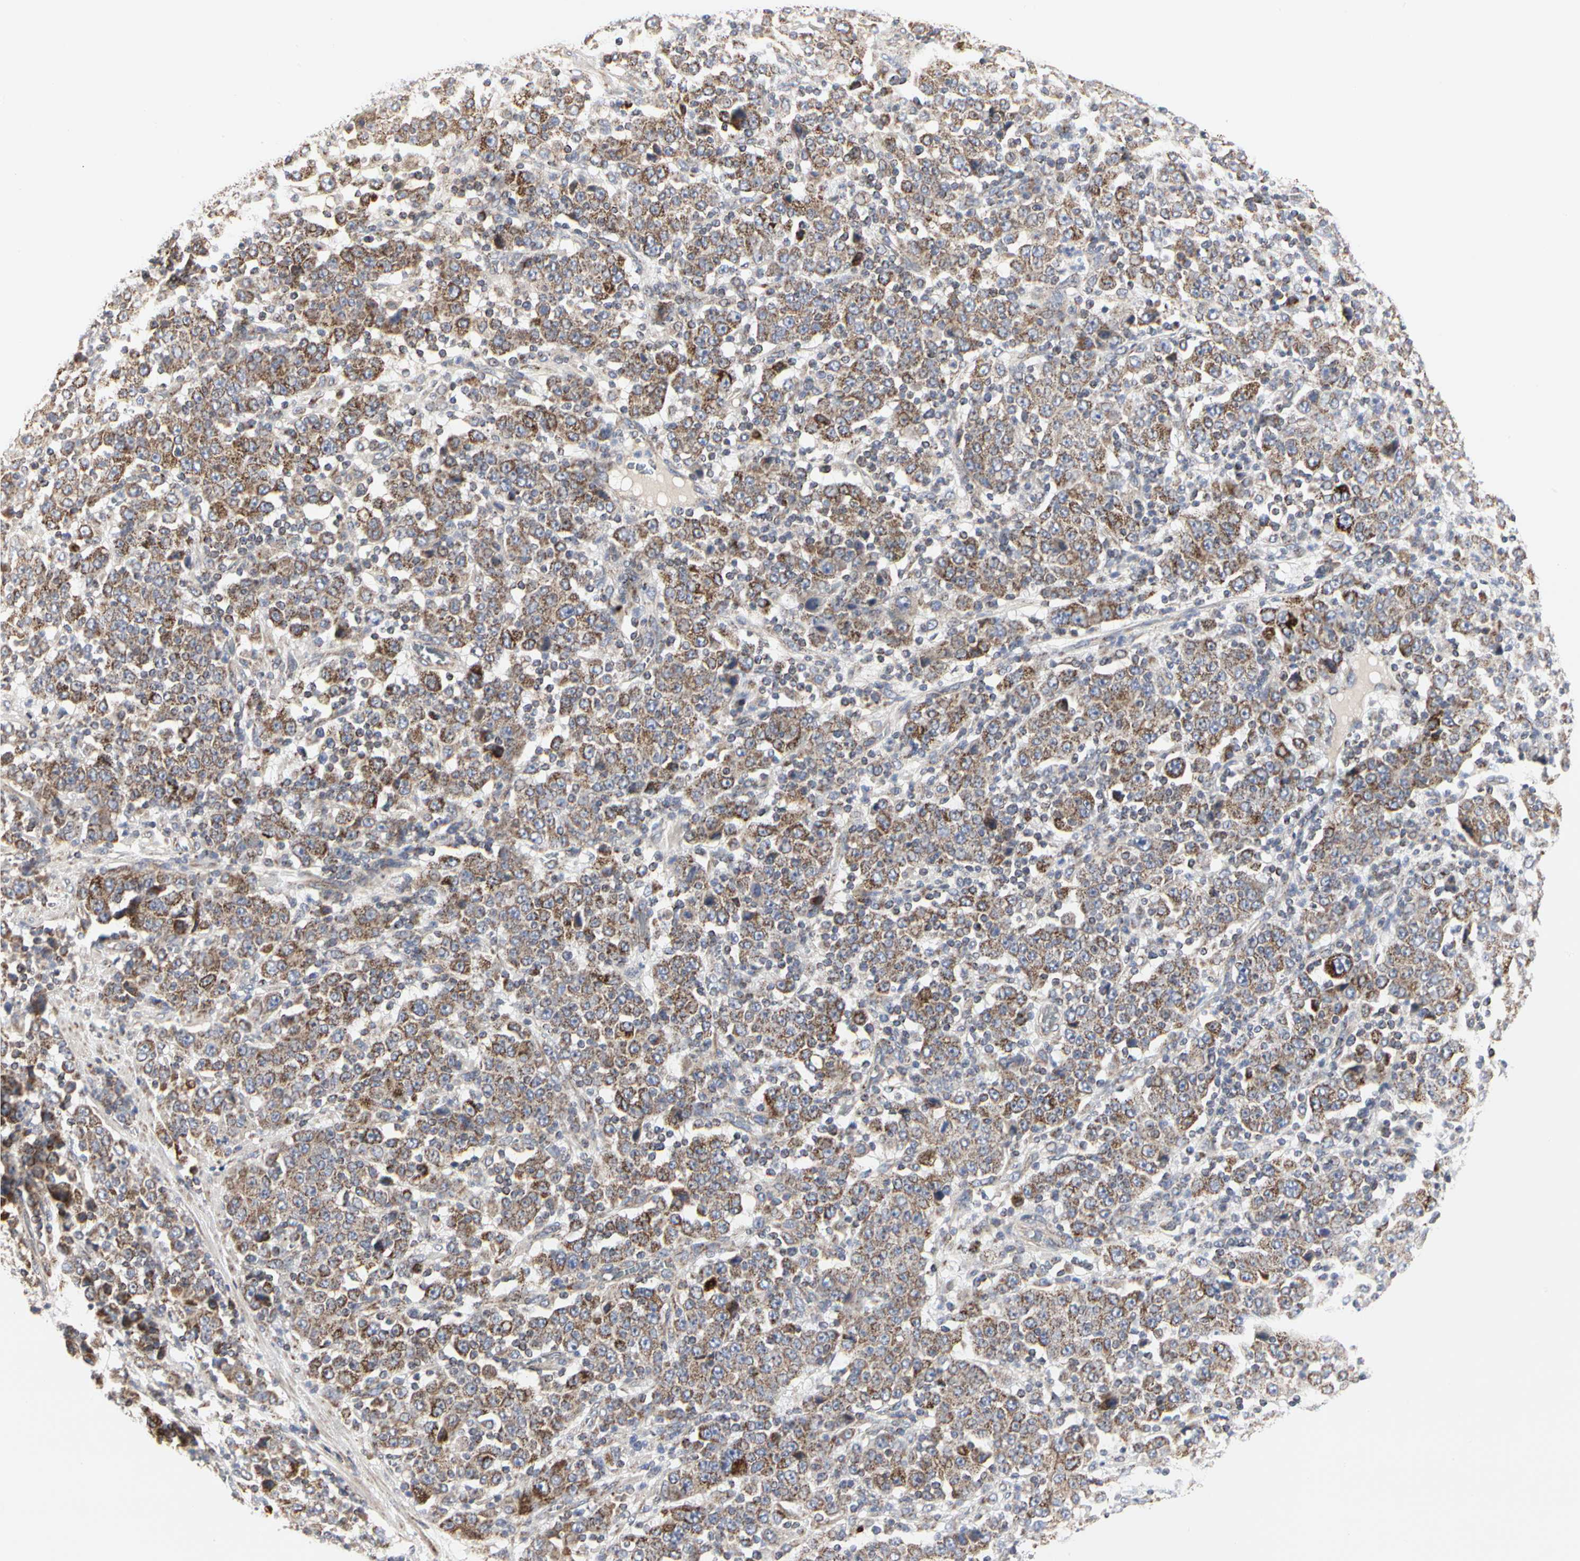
{"staining": {"intensity": "moderate", "quantity": ">75%", "location": "cytoplasmic/membranous"}, "tissue": "stomach cancer", "cell_type": "Tumor cells", "image_type": "cancer", "snomed": [{"axis": "morphology", "description": "Normal tissue, NOS"}, {"axis": "morphology", "description": "Adenocarcinoma, NOS"}, {"axis": "topography", "description": "Stomach, upper"}, {"axis": "topography", "description": "Stomach"}], "caption": "Immunohistochemistry micrograph of stomach adenocarcinoma stained for a protein (brown), which shows medium levels of moderate cytoplasmic/membranous staining in approximately >75% of tumor cells.", "gene": "TSKU", "patient": {"sex": "male", "age": 59}}